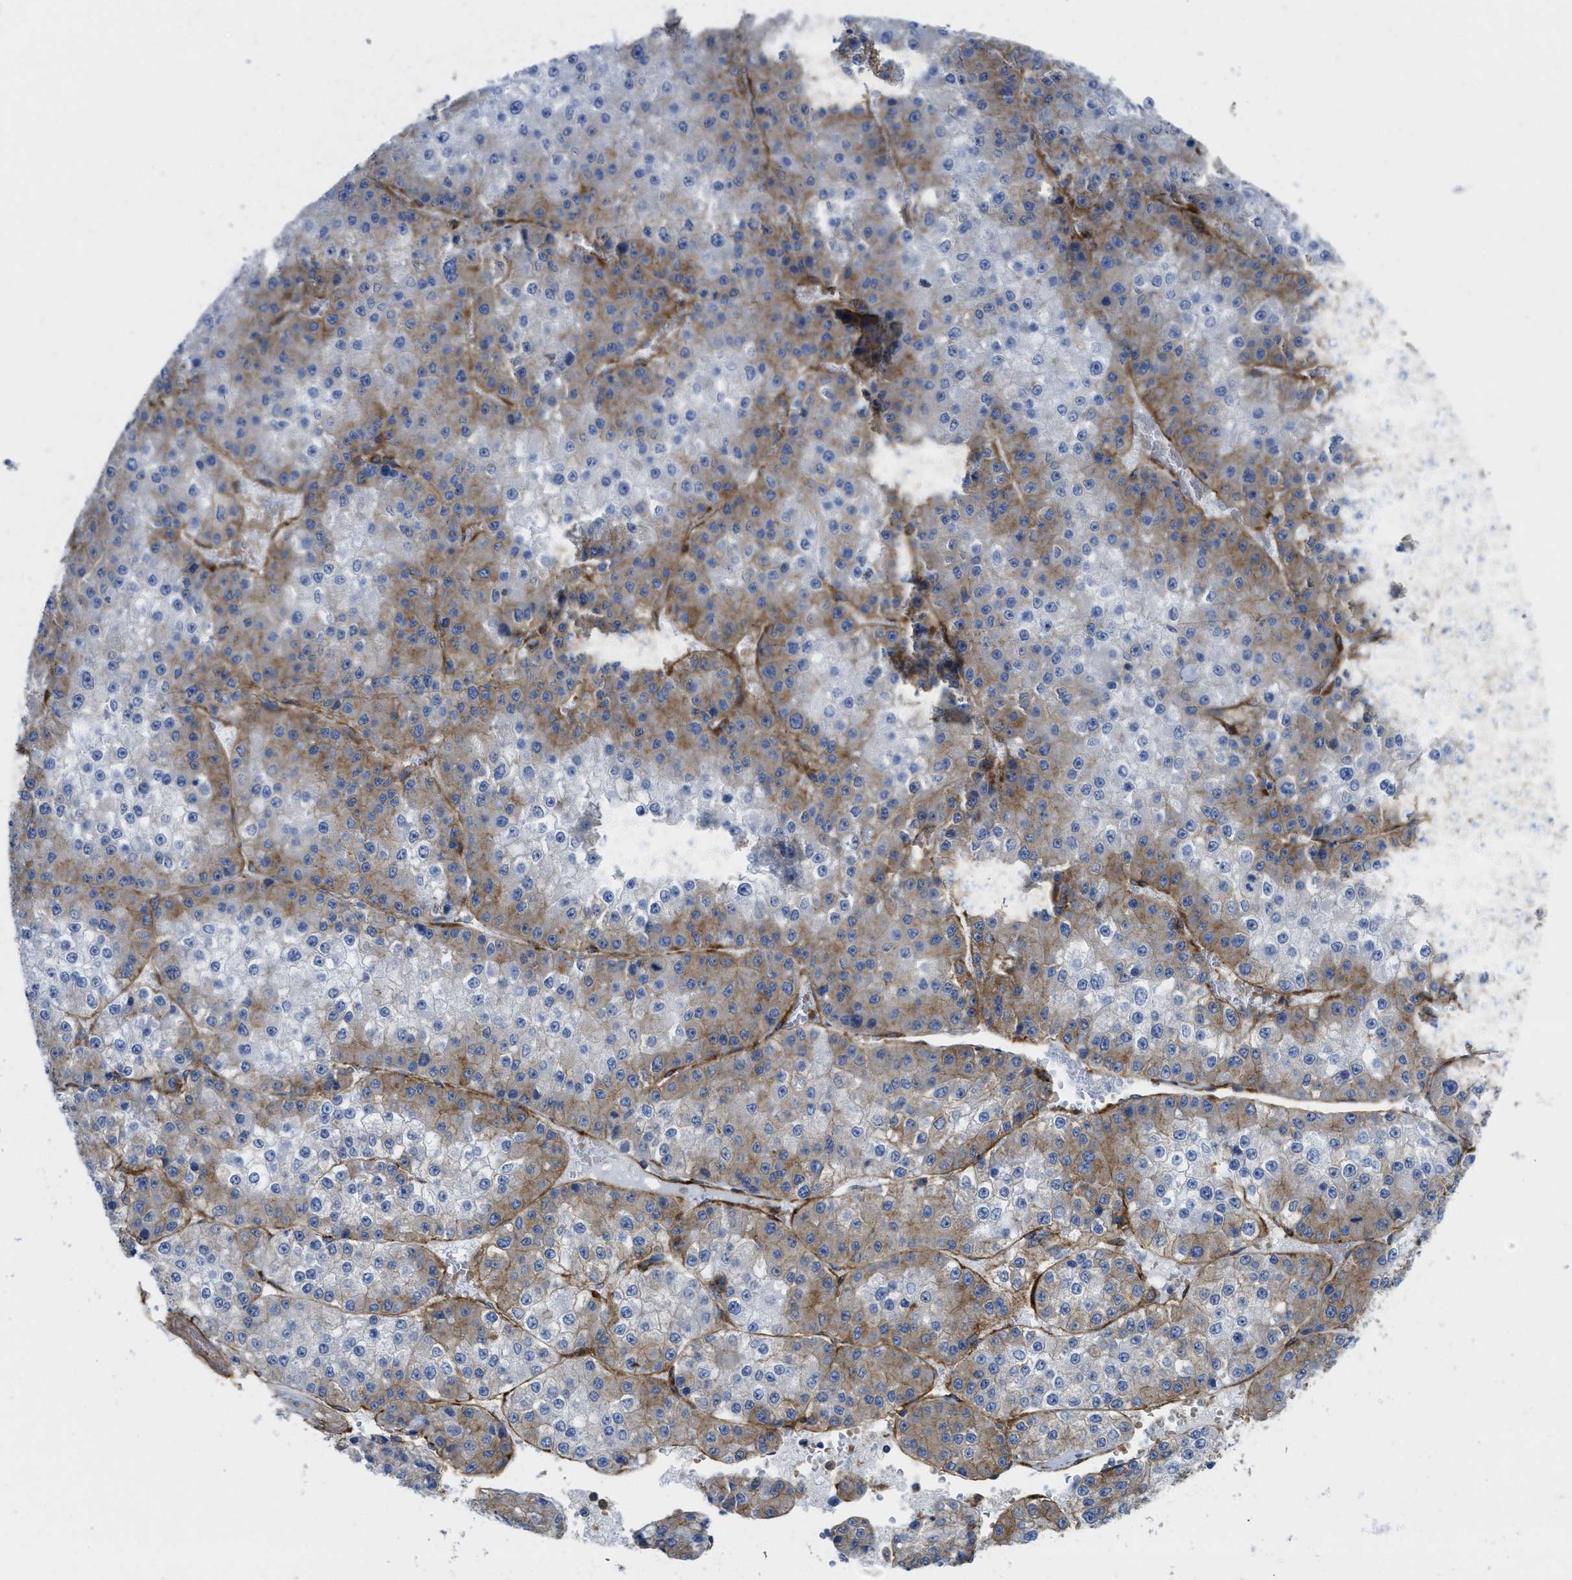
{"staining": {"intensity": "moderate", "quantity": "25%-75%", "location": "cytoplasmic/membranous"}, "tissue": "liver cancer", "cell_type": "Tumor cells", "image_type": "cancer", "snomed": [{"axis": "morphology", "description": "Carcinoma, Hepatocellular, NOS"}, {"axis": "topography", "description": "Liver"}], "caption": "Protein expression analysis of hepatocellular carcinoma (liver) shows moderate cytoplasmic/membranous expression in approximately 25%-75% of tumor cells.", "gene": "HIP1", "patient": {"sex": "female", "age": 73}}